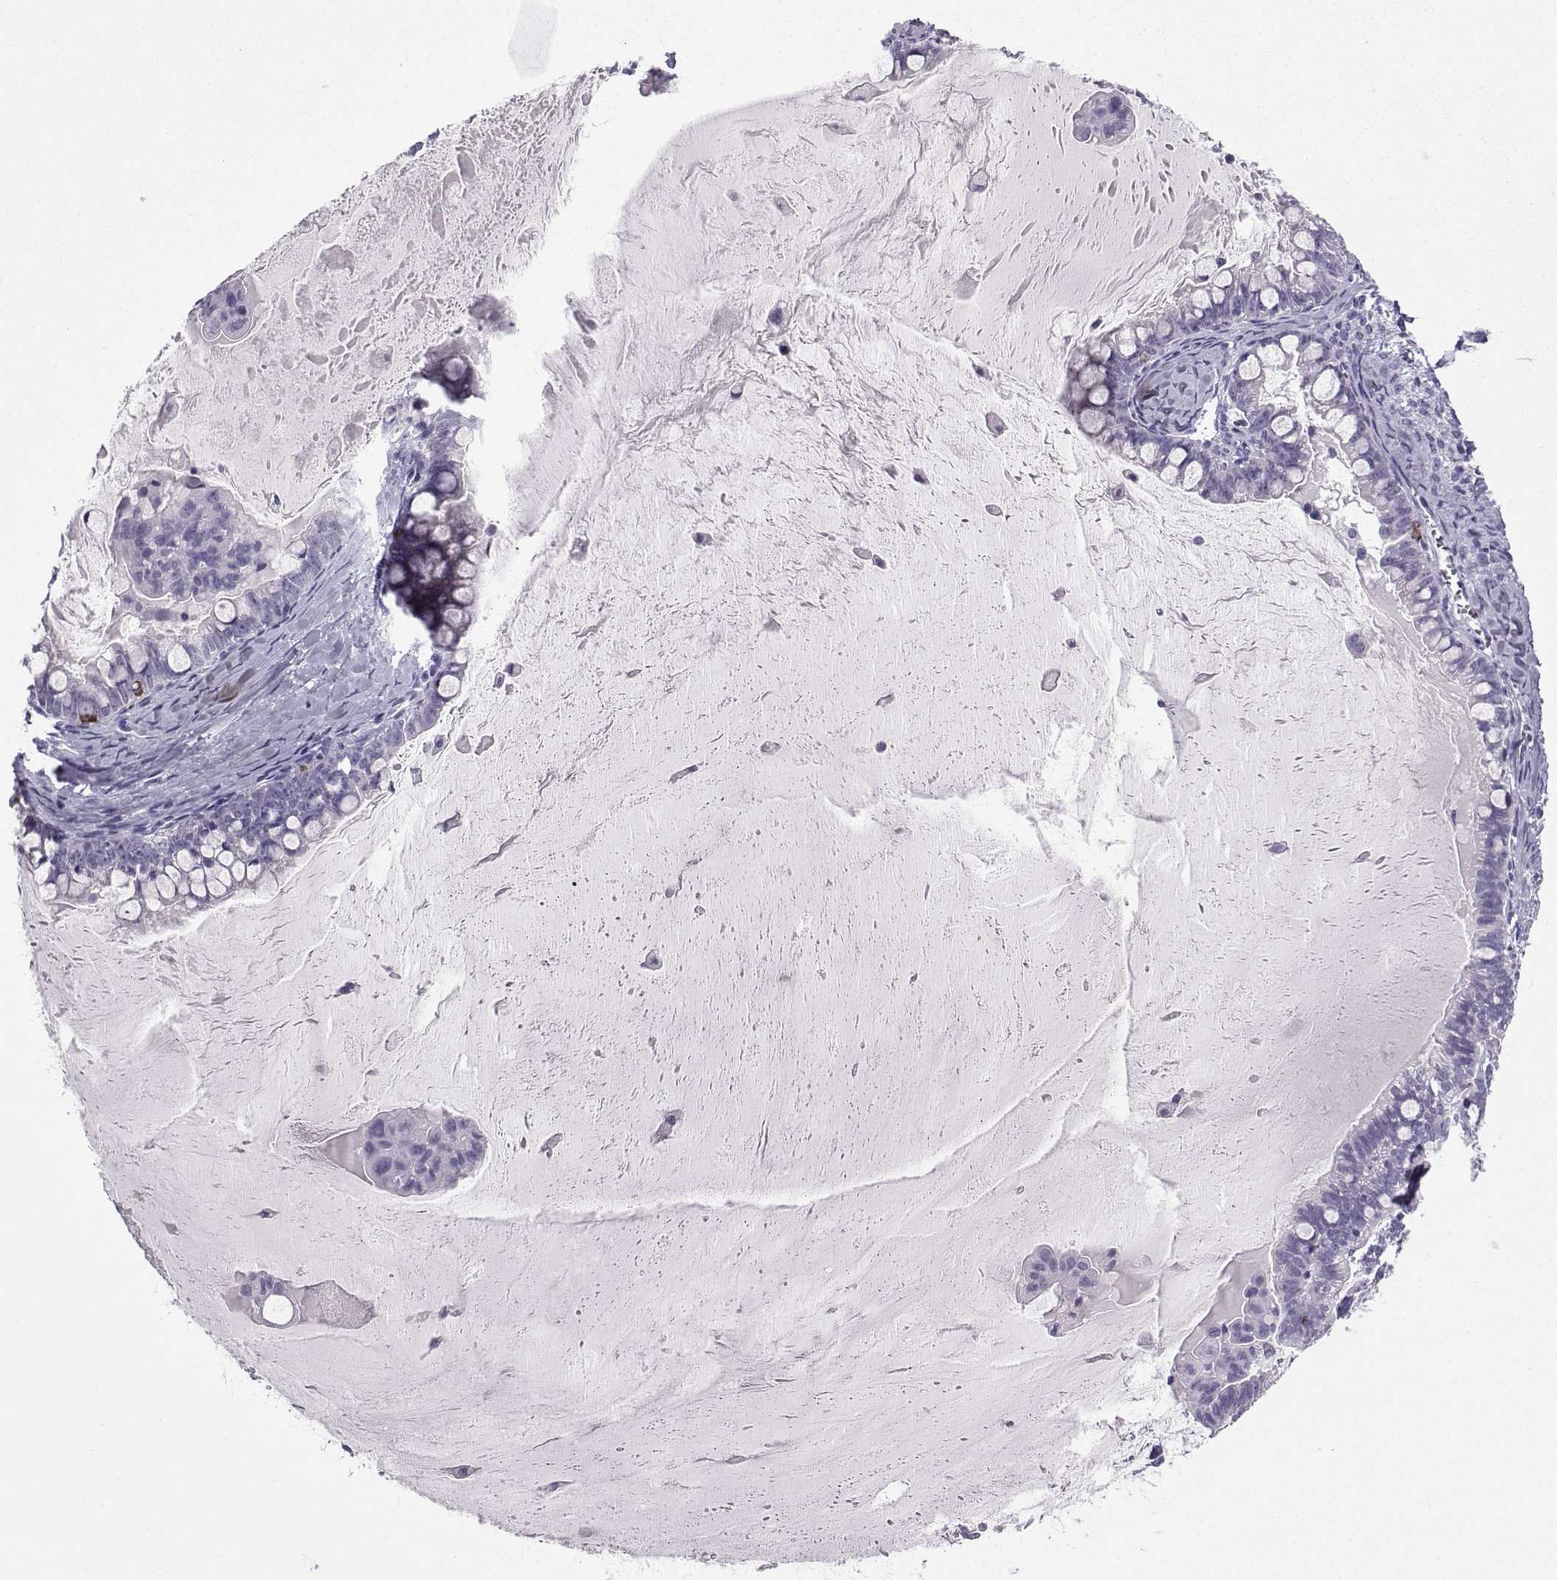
{"staining": {"intensity": "strong", "quantity": "<25%", "location": "cytoplasmic/membranous"}, "tissue": "ovarian cancer", "cell_type": "Tumor cells", "image_type": "cancer", "snomed": [{"axis": "morphology", "description": "Cystadenocarcinoma, mucinous, NOS"}, {"axis": "topography", "description": "Ovary"}], "caption": "This histopathology image reveals IHC staining of human ovarian cancer (mucinous cystadenocarcinoma), with medium strong cytoplasmic/membranous positivity in approximately <25% of tumor cells.", "gene": "ZBTB8B", "patient": {"sex": "female", "age": 63}}